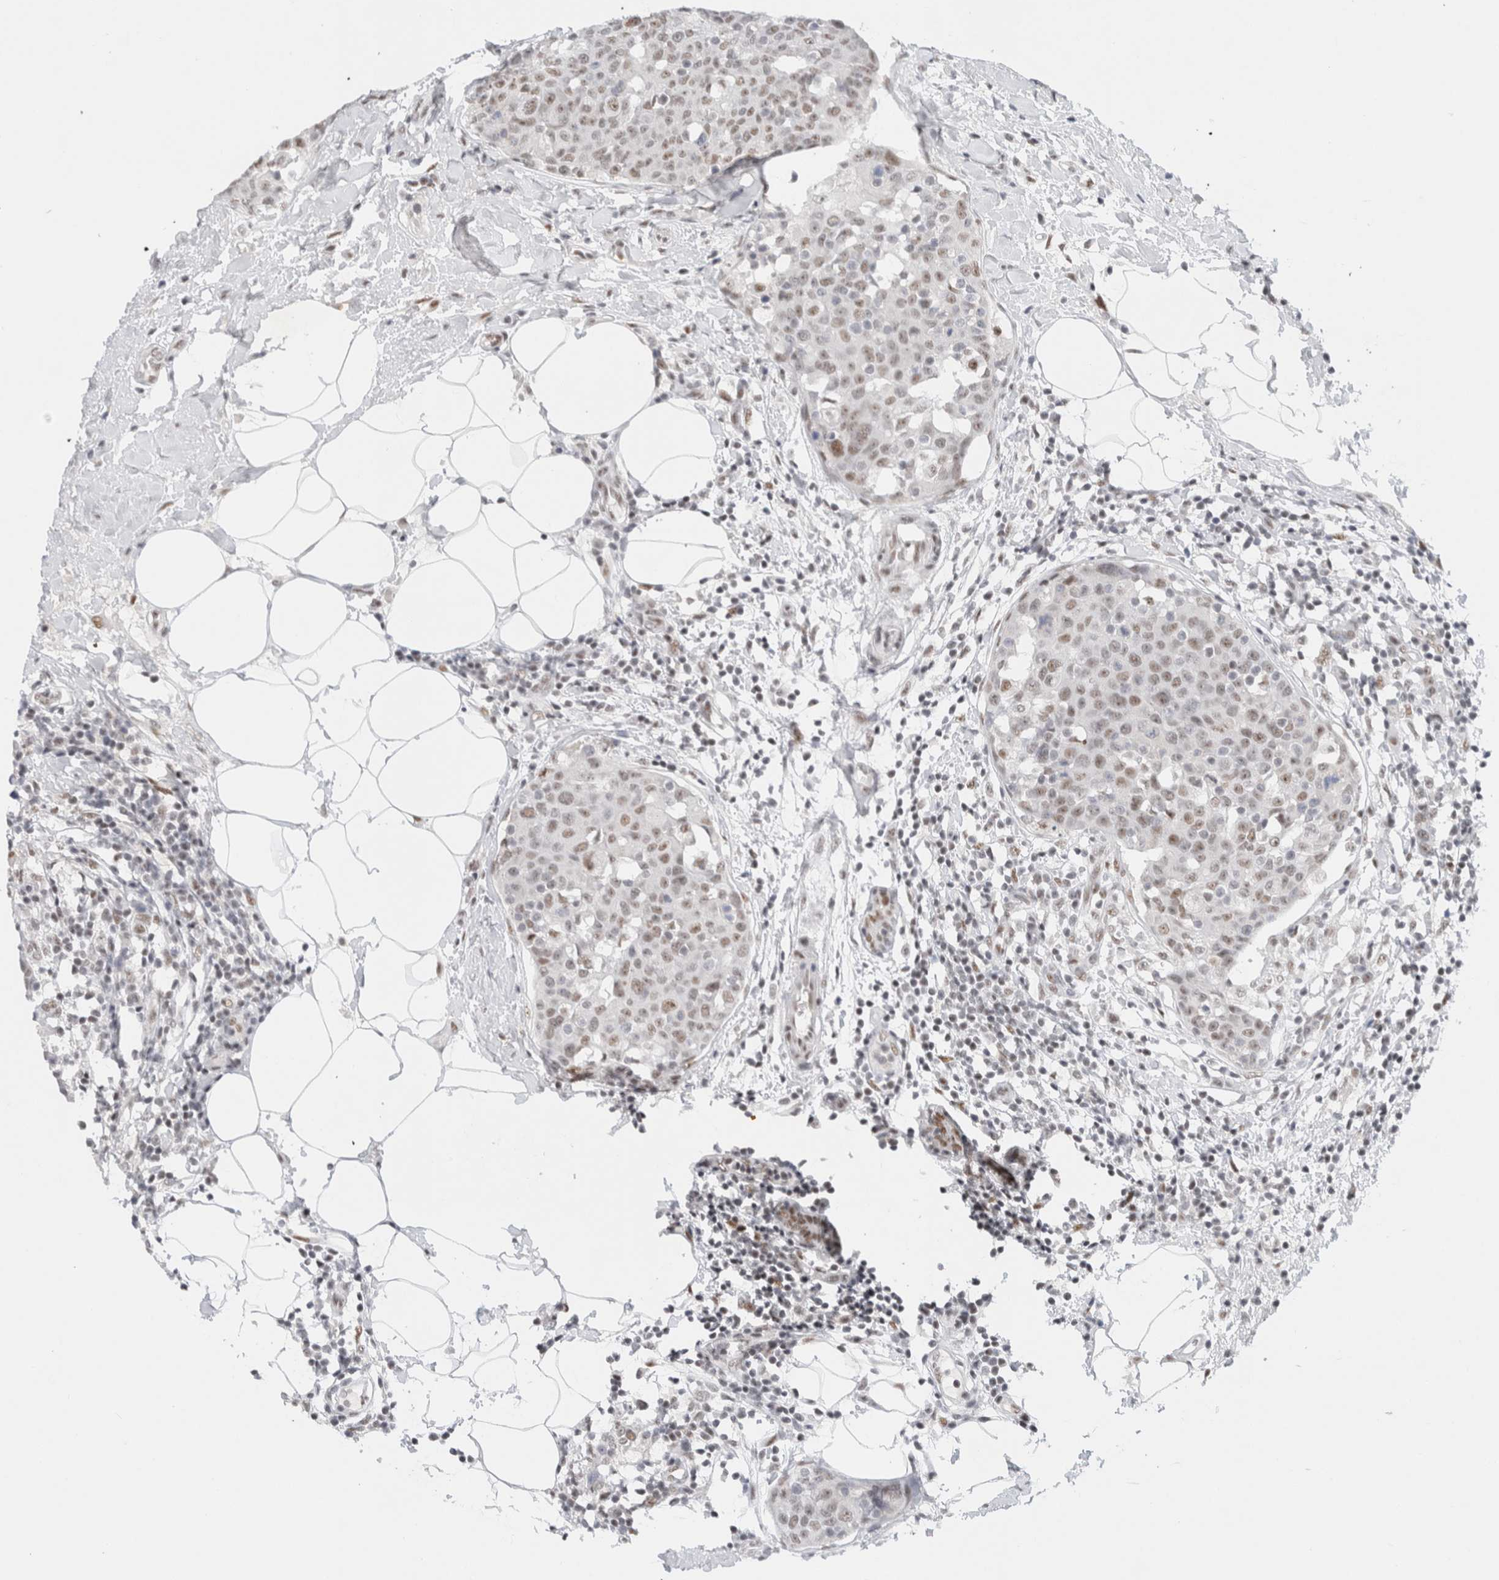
{"staining": {"intensity": "weak", "quantity": ">75%", "location": "nuclear"}, "tissue": "breast cancer", "cell_type": "Tumor cells", "image_type": "cancer", "snomed": [{"axis": "morphology", "description": "Normal tissue, NOS"}, {"axis": "morphology", "description": "Duct carcinoma"}, {"axis": "topography", "description": "Breast"}], "caption": "Immunohistochemical staining of breast cancer (invasive ductal carcinoma) reveals weak nuclear protein expression in about >75% of tumor cells. (IHC, brightfield microscopy, high magnification).", "gene": "COPS7A", "patient": {"sex": "female", "age": 37}}